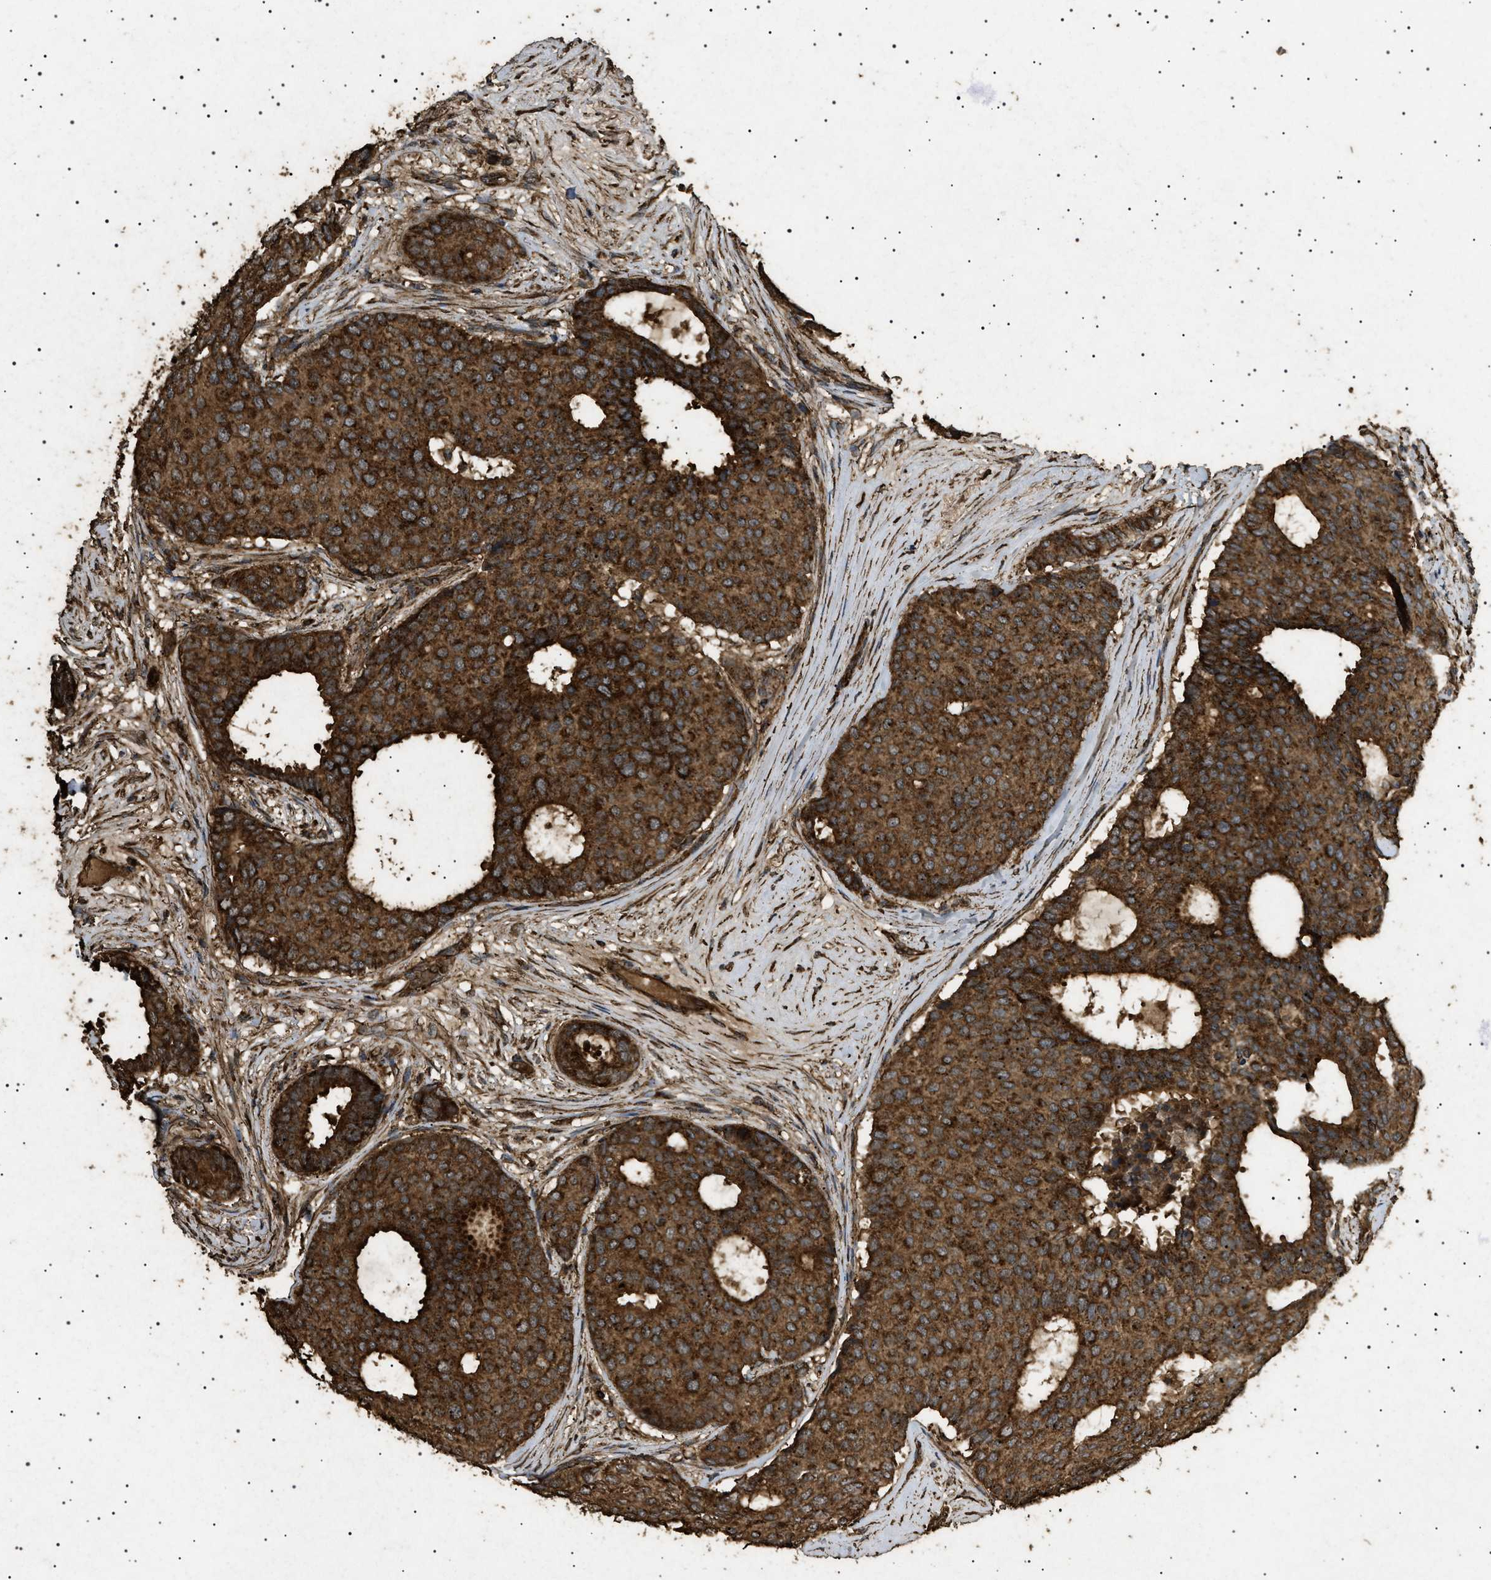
{"staining": {"intensity": "strong", "quantity": ">75%", "location": "cytoplasmic/membranous"}, "tissue": "breast cancer", "cell_type": "Tumor cells", "image_type": "cancer", "snomed": [{"axis": "morphology", "description": "Duct carcinoma"}, {"axis": "topography", "description": "Breast"}], "caption": "This micrograph displays IHC staining of infiltrating ductal carcinoma (breast), with high strong cytoplasmic/membranous staining in approximately >75% of tumor cells.", "gene": "CYRIA", "patient": {"sex": "female", "age": 75}}